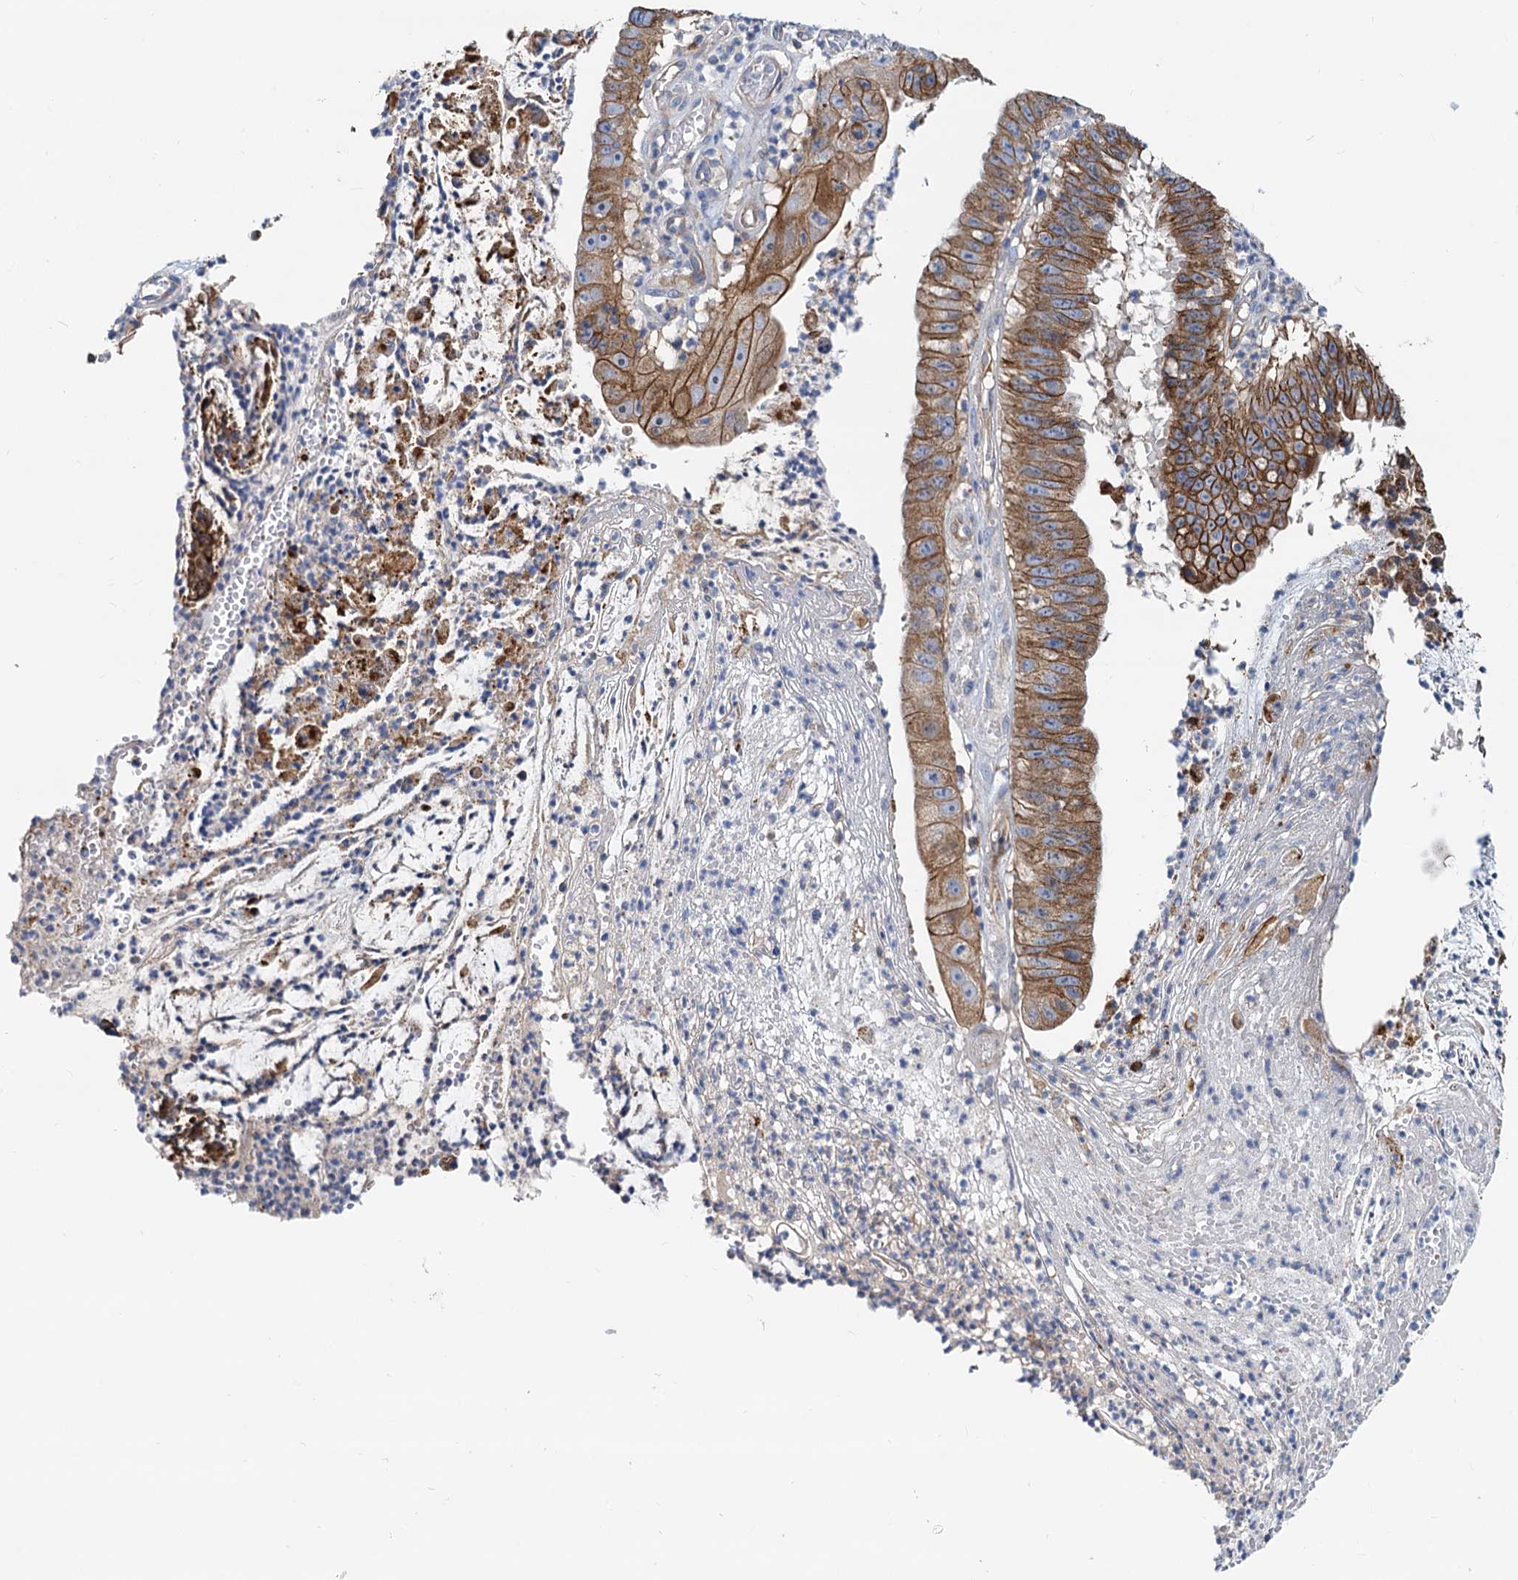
{"staining": {"intensity": "strong", "quantity": ">75%", "location": "cytoplasmic/membranous"}, "tissue": "stomach cancer", "cell_type": "Tumor cells", "image_type": "cancer", "snomed": [{"axis": "morphology", "description": "Adenocarcinoma, NOS"}, {"axis": "topography", "description": "Stomach"}], "caption": "Stomach adenocarcinoma stained for a protein shows strong cytoplasmic/membranous positivity in tumor cells.", "gene": "LNX2", "patient": {"sex": "male", "age": 59}}